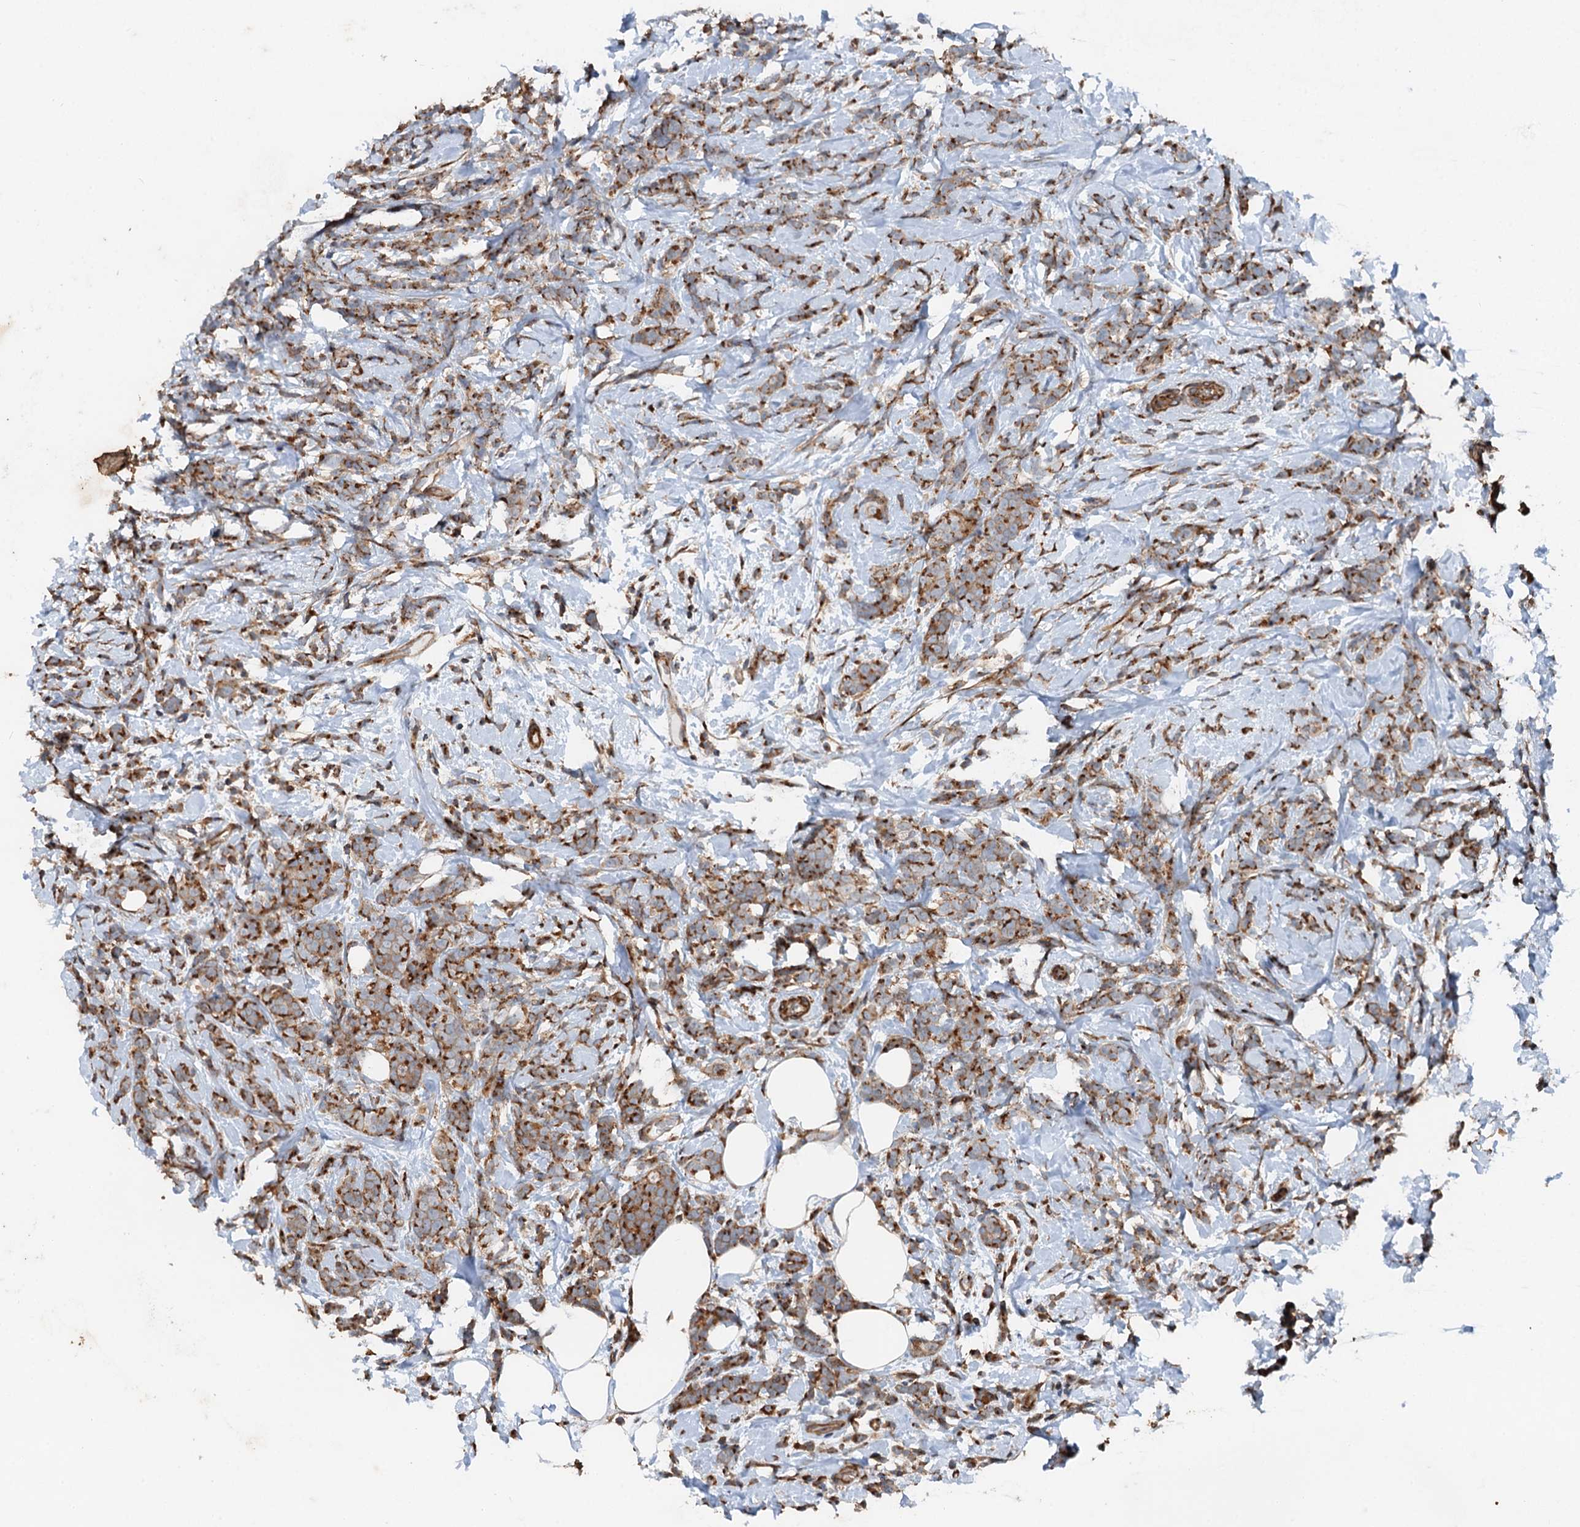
{"staining": {"intensity": "moderate", "quantity": ">75%", "location": "cytoplasmic/membranous"}, "tissue": "breast cancer", "cell_type": "Tumor cells", "image_type": "cancer", "snomed": [{"axis": "morphology", "description": "Lobular carcinoma"}, {"axis": "topography", "description": "Breast"}], "caption": "Immunohistochemical staining of human breast cancer exhibits medium levels of moderate cytoplasmic/membranous protein positivity in about >75% of tumor cells.", "gene": "ANKRD26", "patient": {"sex": "female", "age": 58}}